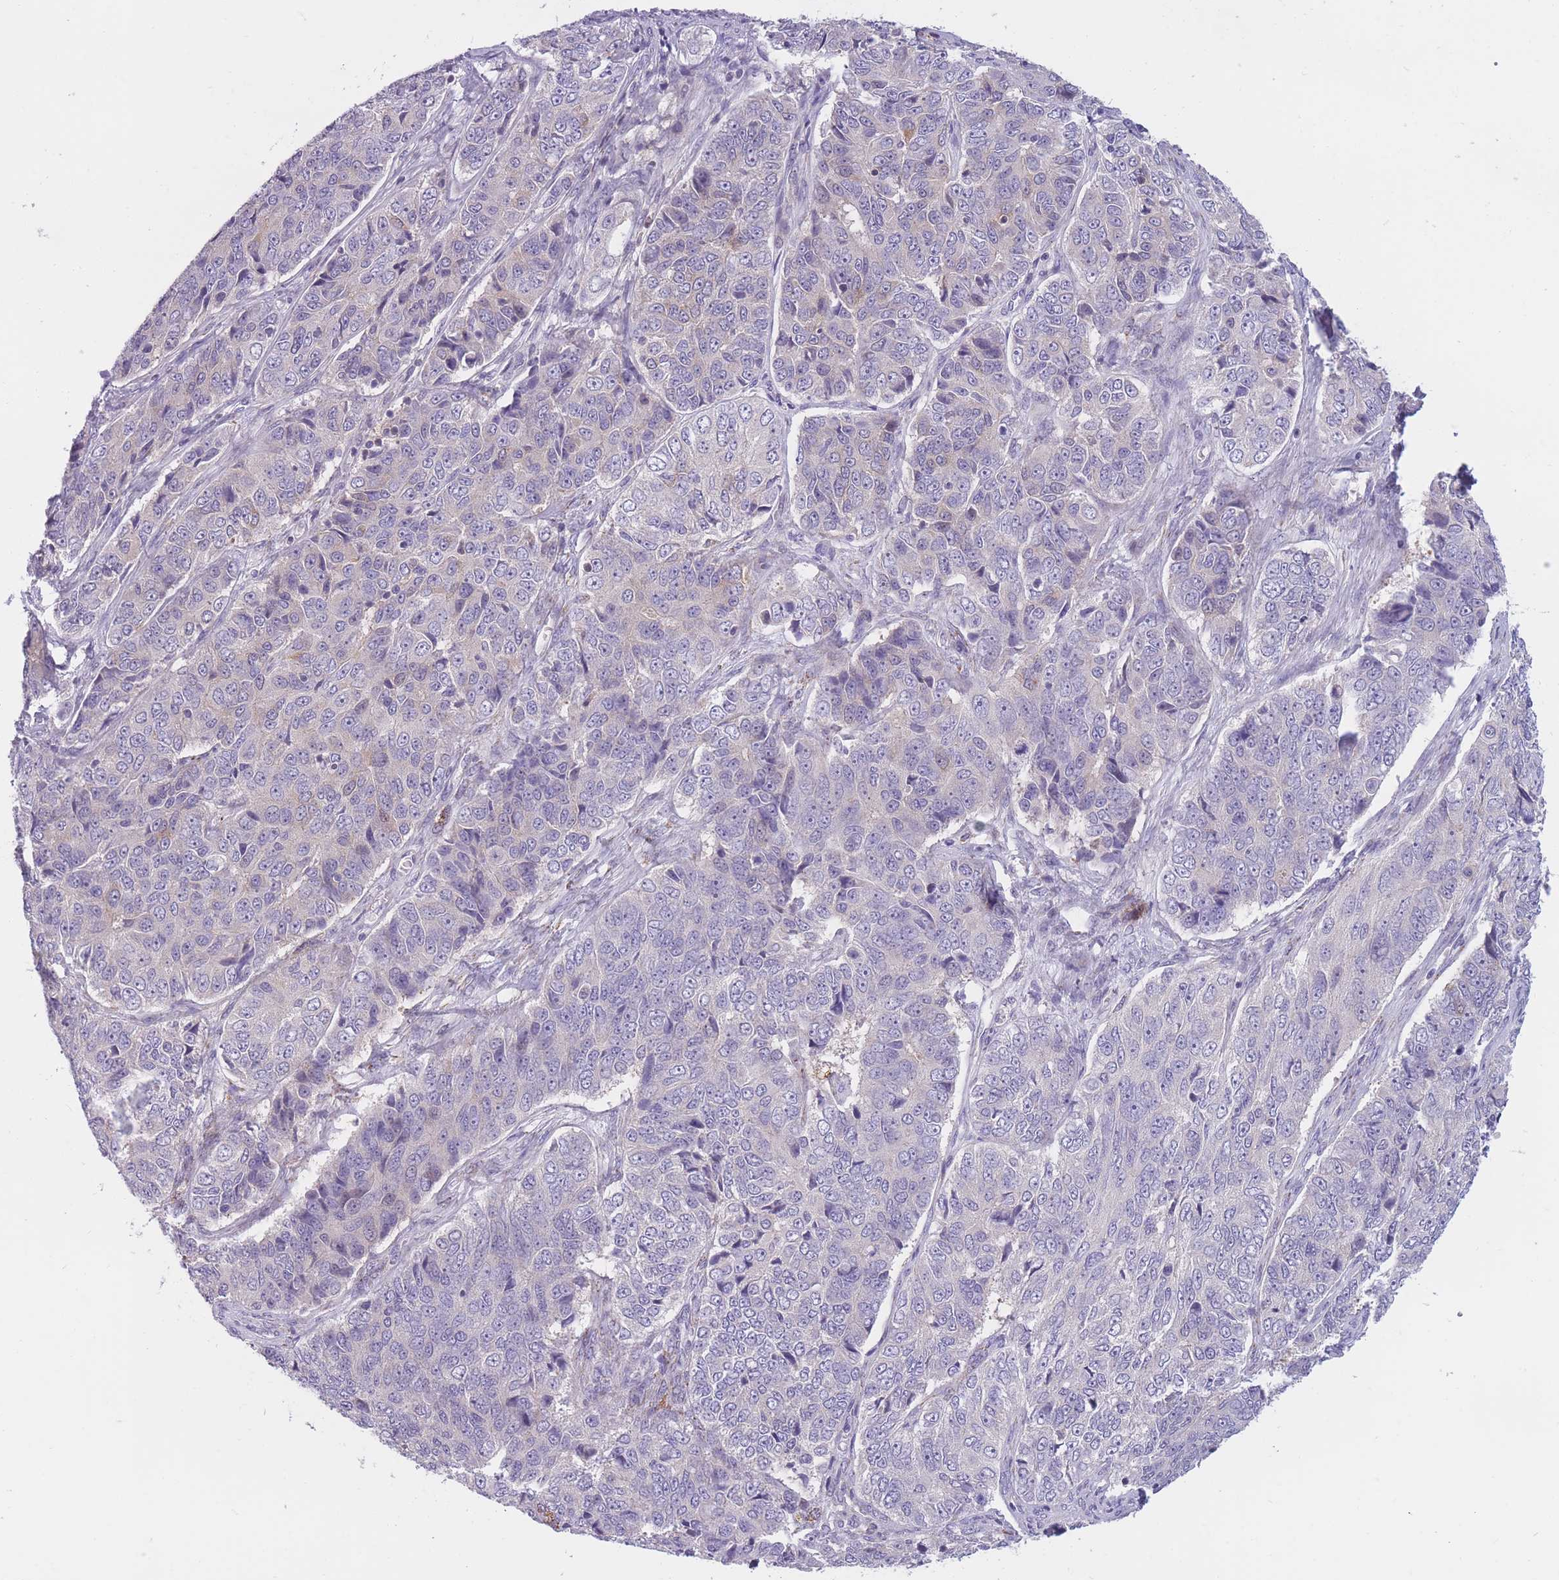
{"staining": {"intensity": "negative", "quantity": "none", "location": "none"}, "tissue": "ovarian cancer", "cell_type": "Tumor cells", "image_type": "cancer", "snomed": [{"axis": "morphology", "description": "Carcinoma, endometroid"}, {"axis": "topography", "description": "Ovary"}], "caption": "This histopathology image is of ovarian cancer (endometroid carcinoma) stained with immunohistochemistry (IHC) to label a protein in brown with the nuclei are counter-stained blue. There is no expression in tumor cells.", "gene": "PDE4A", "patient": {"sex": "female", "age": 51}}